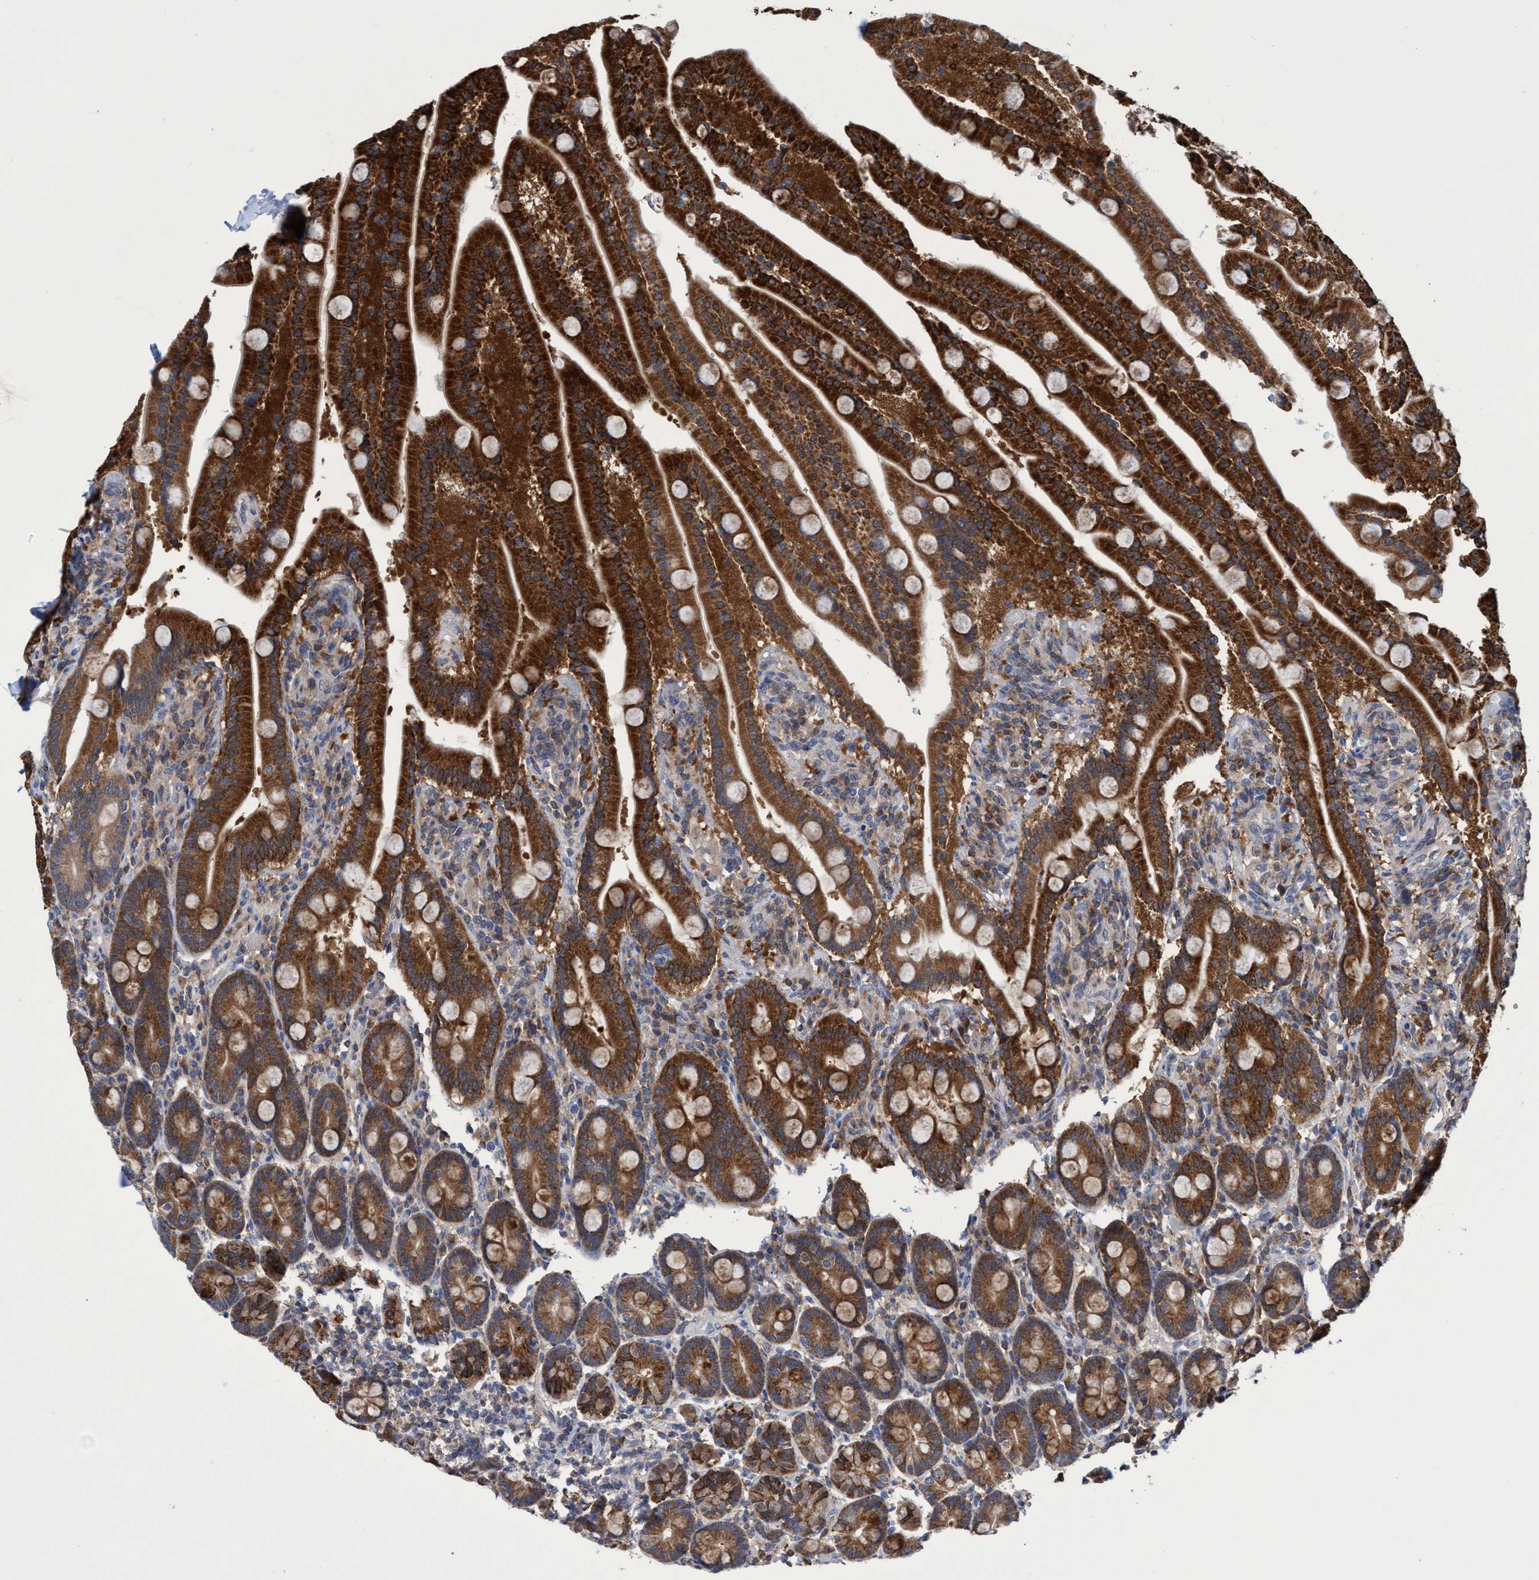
{"staining": {"intensity": "strong", "quantity": ">75%", "location": "cytoplasmic/membranous"}, "tissue": "duodenum", "cell_type": "Glandular cells", "image_type": "normal", "snomed": [{"axis": "morphology", "description": "Normal tissue, NOS"}, {"axis": "topography", "description": "Duodenum"}], "caption": "A high amount of strong cytoplasmic/membranous positivity is identified in about >75% of glandular cells in normal duodenum. The staining is performed using DAB brown chromogen to label protein expression. The nuclei are counter-stained blue using hematoxylin.", "gene": "CRYZ", "patient": {"sex": "male", "age": 54}}